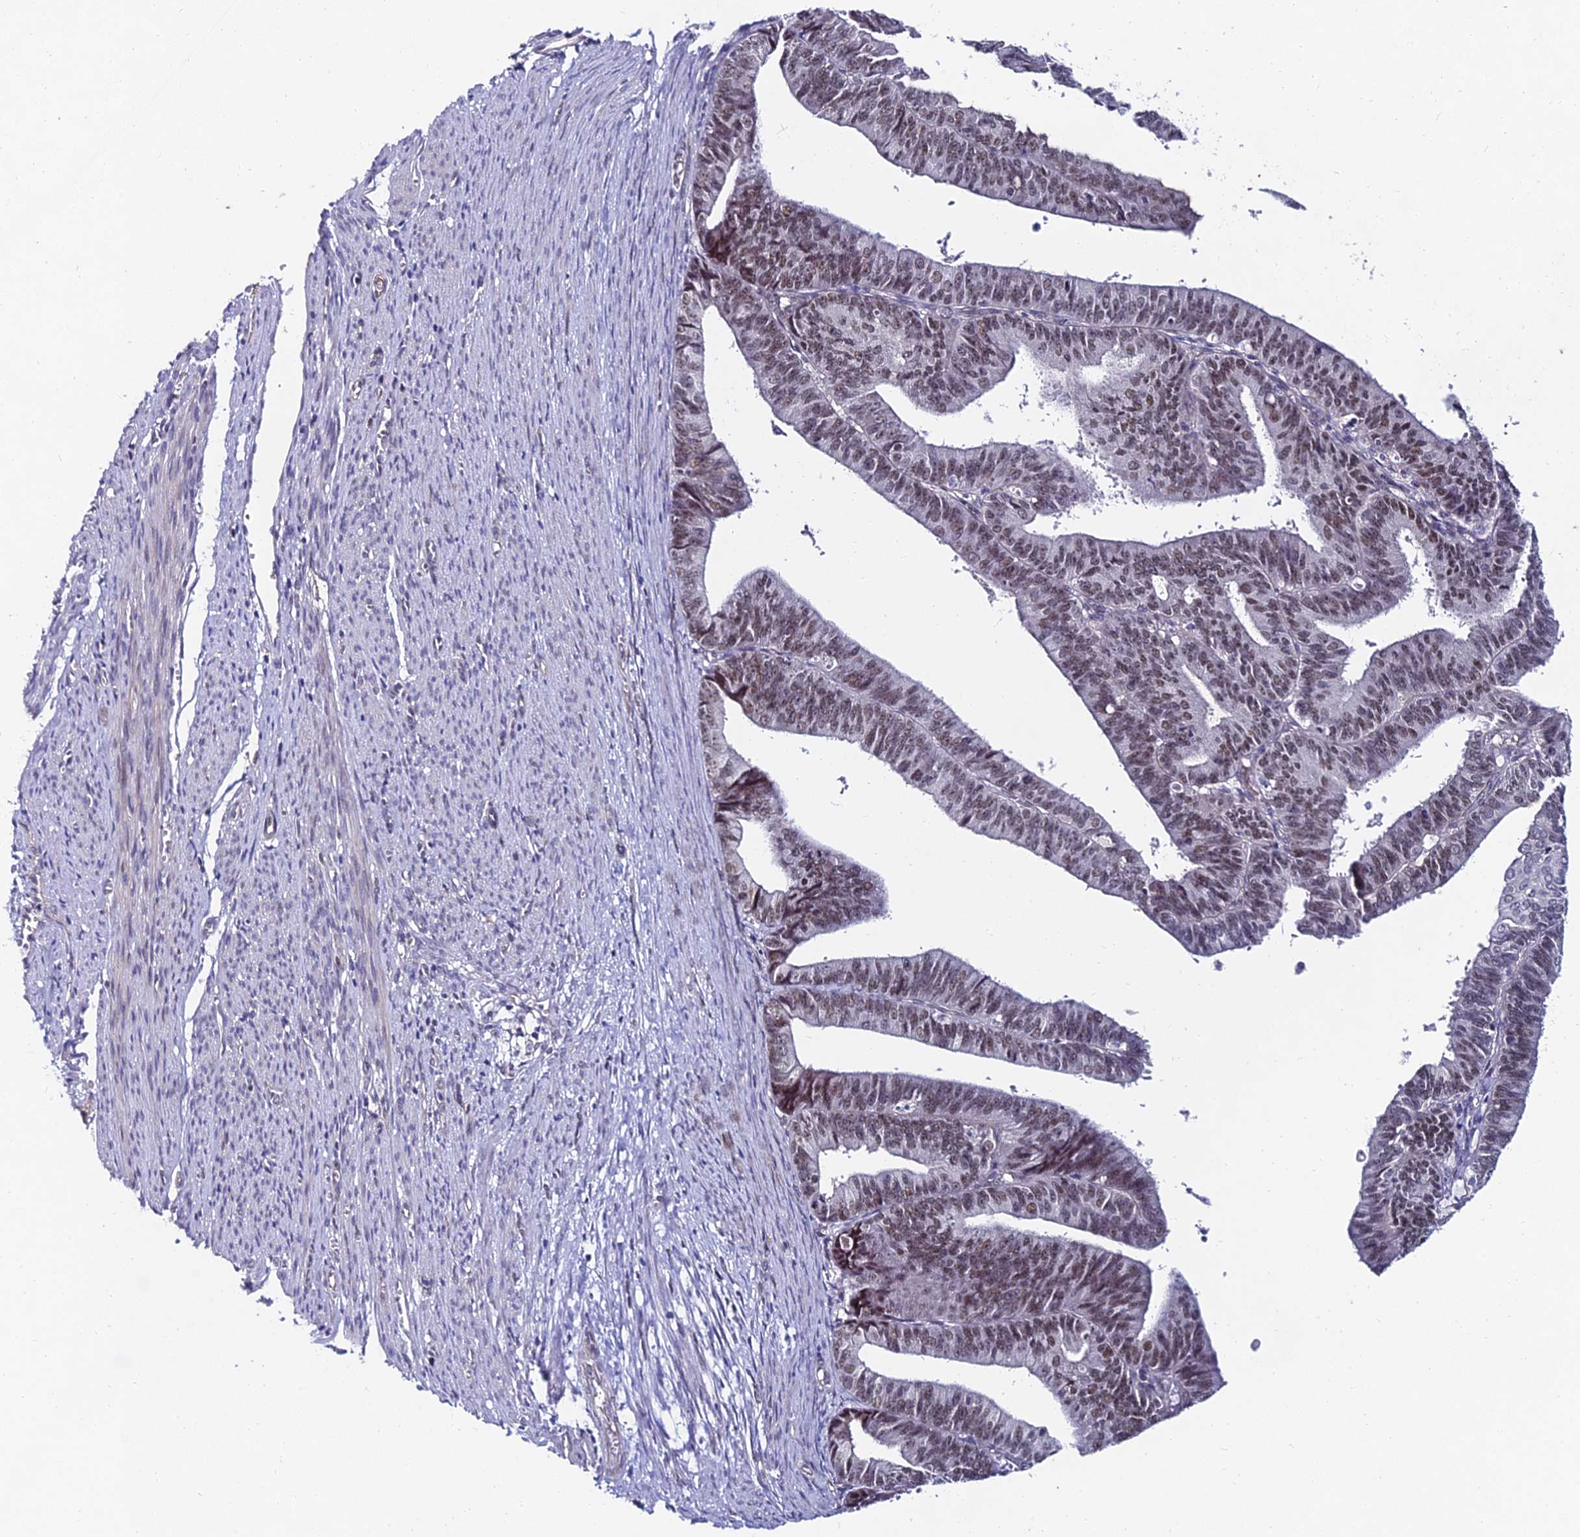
{"staining": {"intensity": "weak", "quantity": "25%-75%", "location": "nuclear"}, "tissue": "endometrial cancer", "cell_type": "Tumor cells", "image_type": "cancer", "snomed": [{"axis": "morphology", "description": "Adenocarcinoma, NOS"}, {"axis": "topography", "description": "Endometrium"}], "caption": "Protein positivity by immunohistochemistry demonstrates weak nuclear positivity in about 25%-75% of tumor cells in endometrial cancer.", "gene": "TRIM24", "patient": {"sex": "female", "age": 73}}